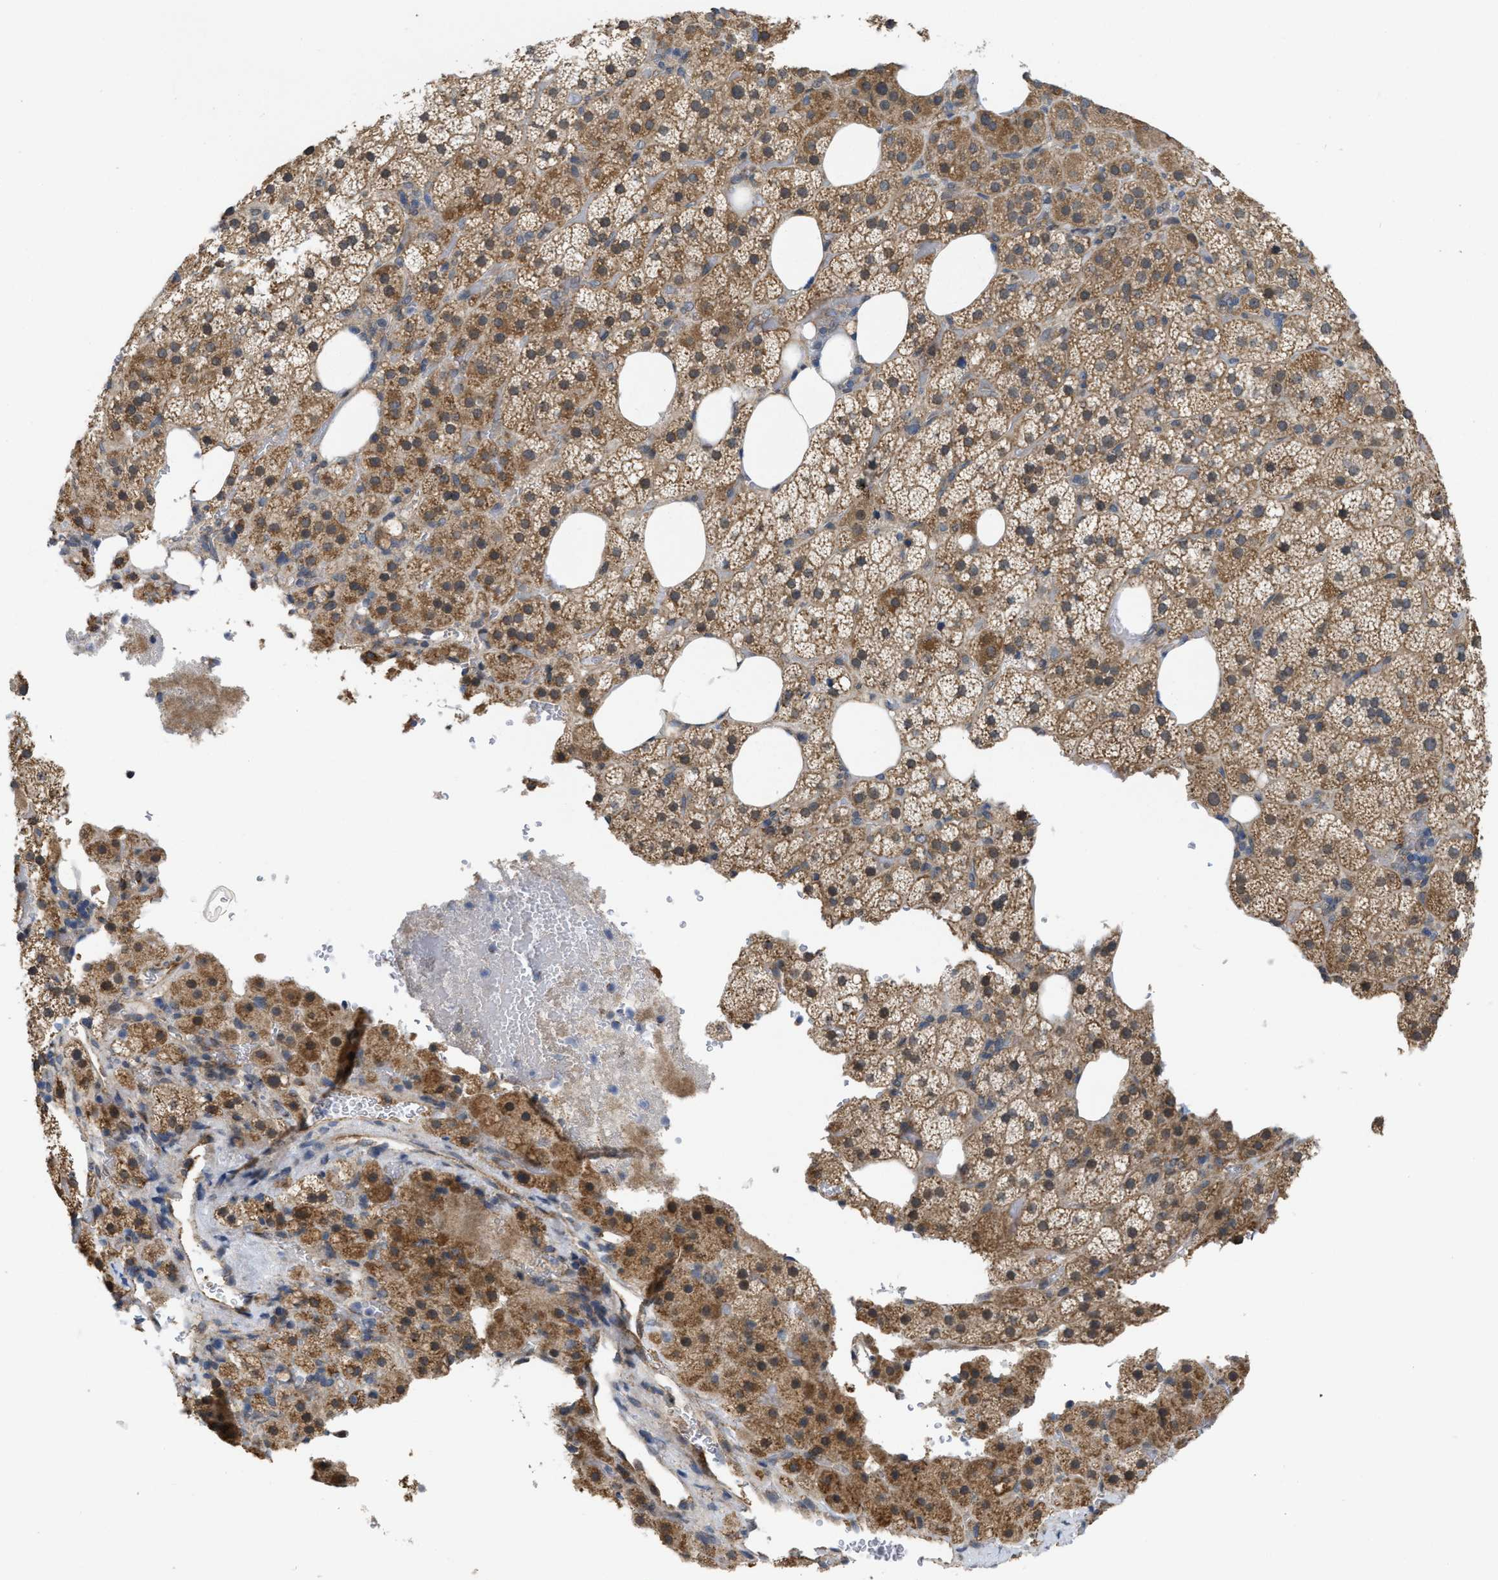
{"staining": {"intensity": "moderate", "quantity": ">75%", "location": "cytoplasmic/membranous"}, "tissue": "adrenal gland", "cell_type": "Glandular cells", "image_type": "normal", "snomed": [{"axis": "morphology", "description": "Normal tissue, NOS"}, {"axis": "topography", "description": "Adrenal gland"}], "caption": "About >75% of glandular cells in normal adrenal gland display moderate cytoplasmic/membranous protein staining as visualized by brown immunohistochemical staining.", "gene": "EOGT", "patient": {"sex": "female", "age": 59}}